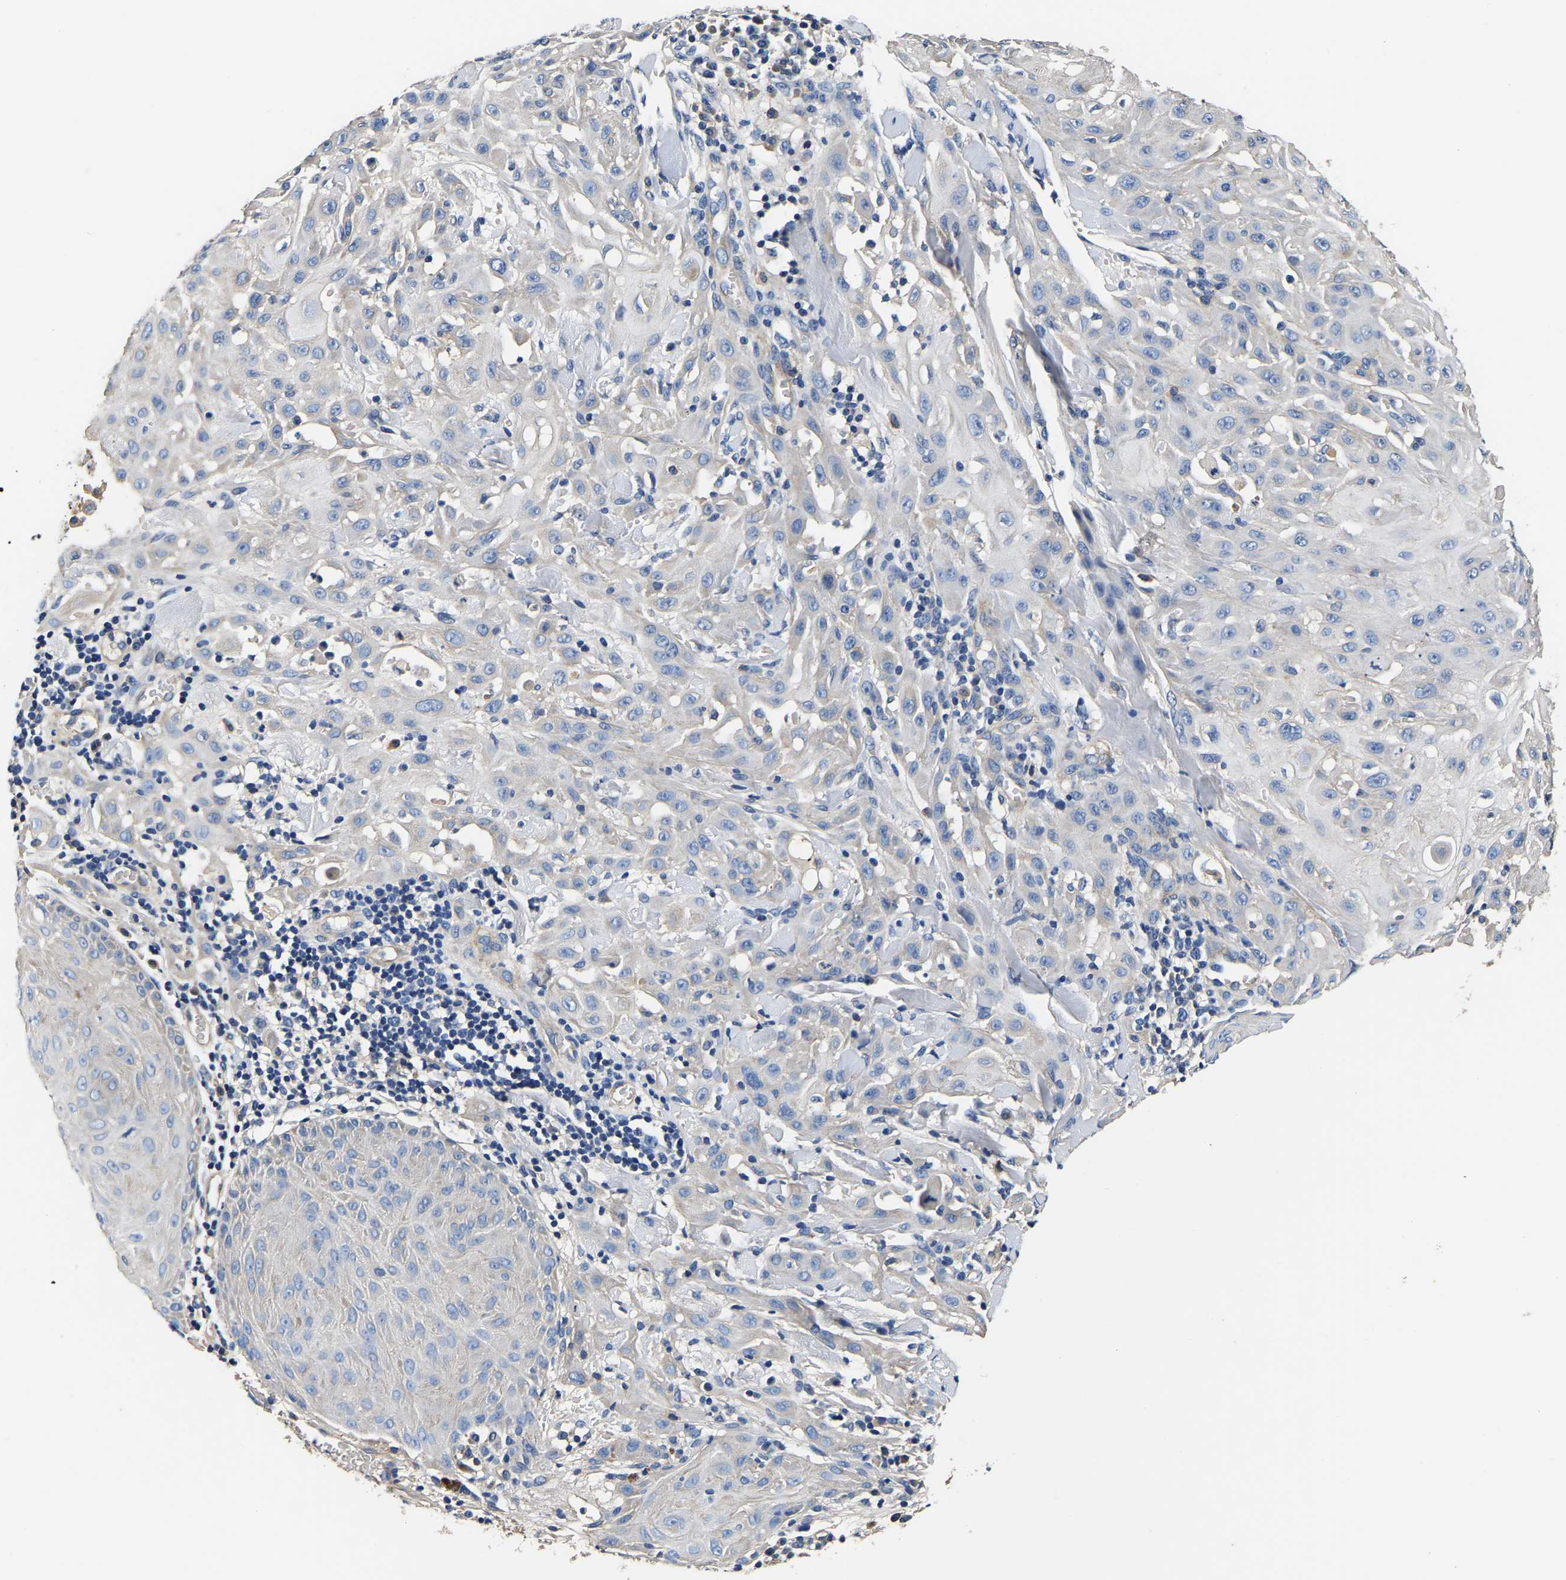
{"staining": {"intensity": "negative", "quantity": "none", "location": "none"}, "tissue": "skin cancer", "cell_type": "Tumor cells", "image_type": "cancer", "snomed": [{"axis": "morphology", "description": "Squamous cell carcinoma, NOS"}, {"axis": "topography", "description": "Skin"}], "caption": "High magnification brightfield microscopy of skin cancer (squamous cell carcinoma) stained with DAB (3,3'-diaminobenzidine) (brown) and counterstained with hematoxylin (blue): tumor cells show no significant positivity.", "gene": "SH3GLB1", "patient": {"sex": "male", "age": 24}}